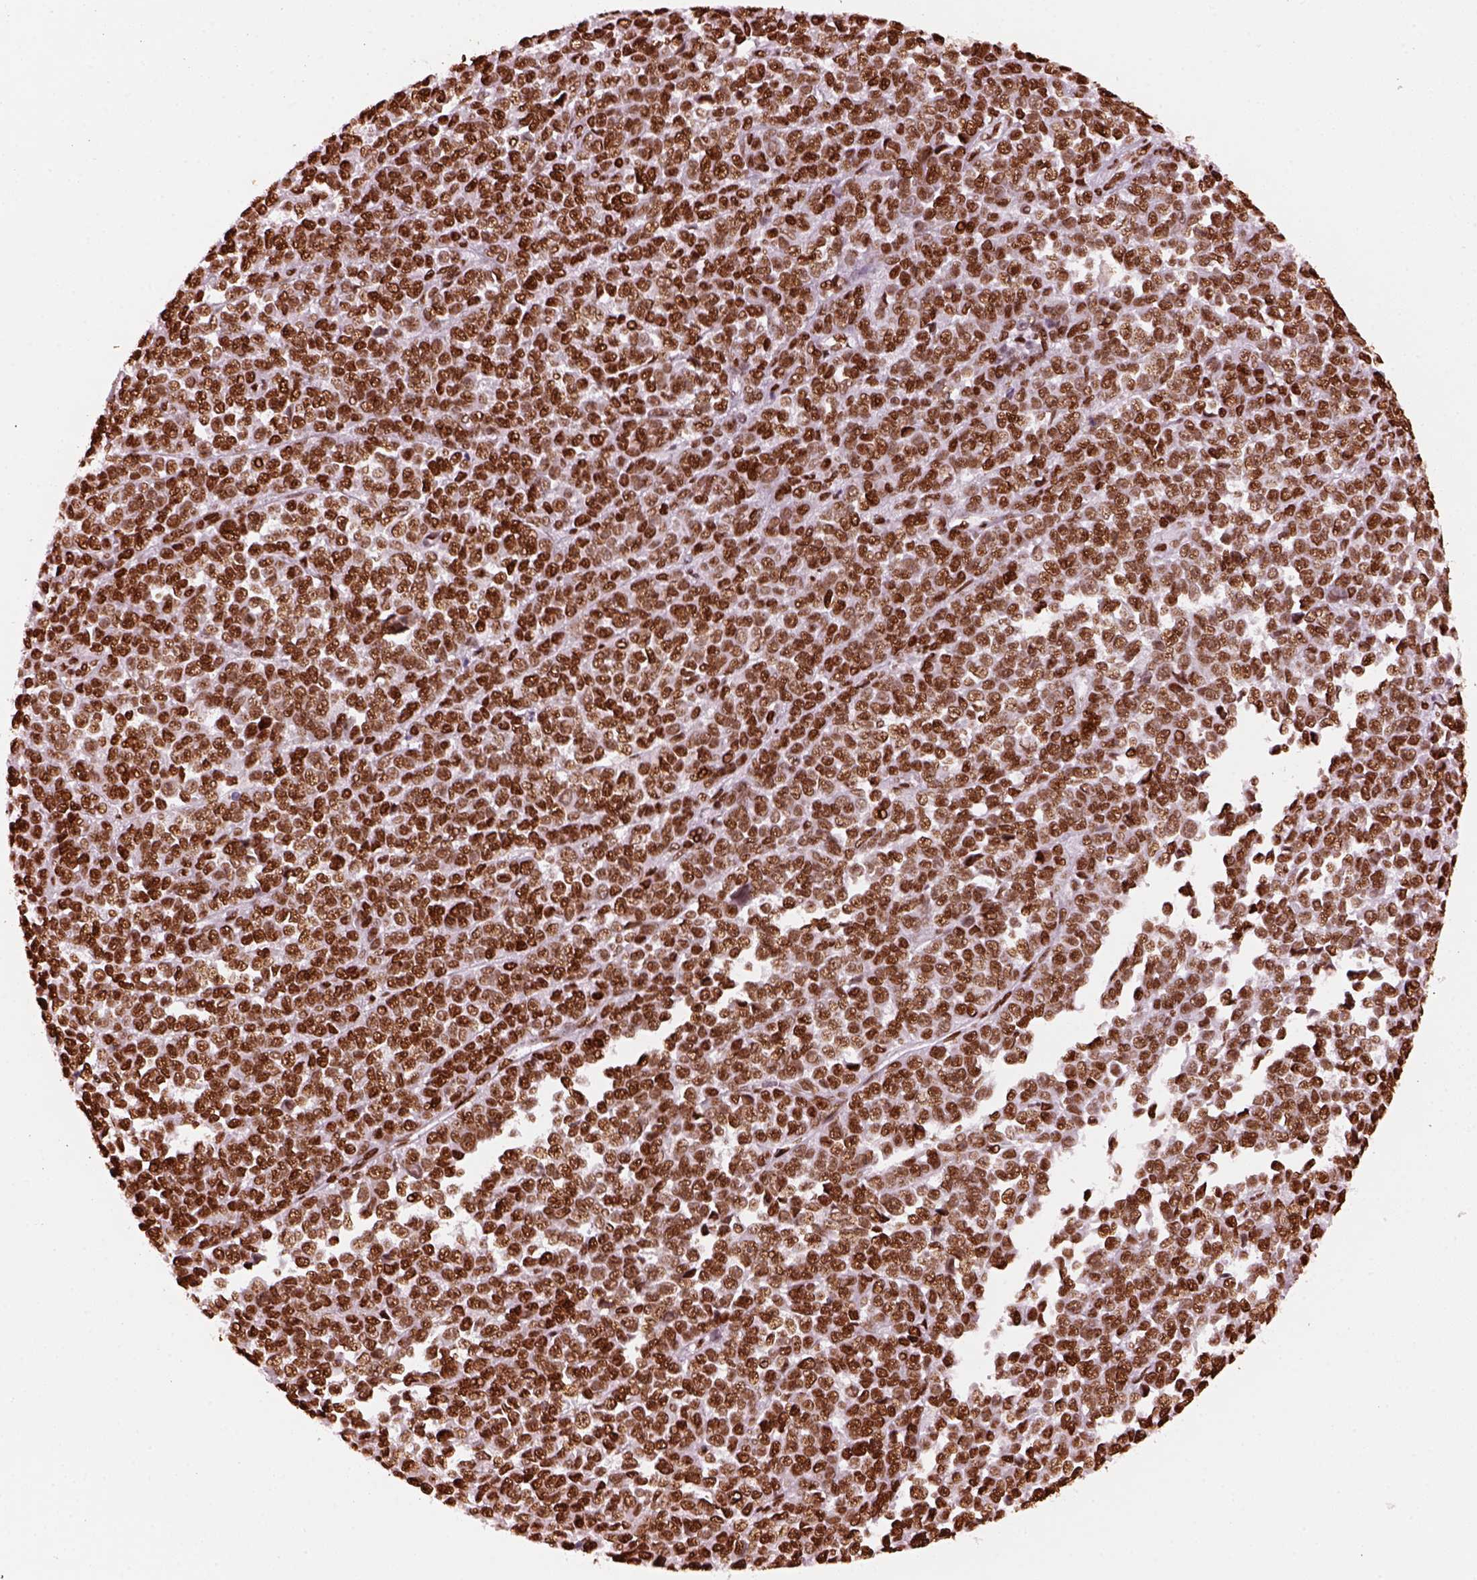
{"staining": {"intensity": "strong", "quantity": ">75%", "location": "nuclear"}, "tissue": "melanoma", "cell_type": "Tumor cells", "image_type": "cancer", "snomed": [{"axis": "morphology", "description": "Malignant melanoma, NOS"}, {"axis": "topography", "description": "Skin"}], "caption": "A high amount of strong nuclear positivity is seen in about >75% of tumor cells in melanoma tissue.", "gene": "CBFA2T3", "patient": {"sex": "female", "age": 95}}